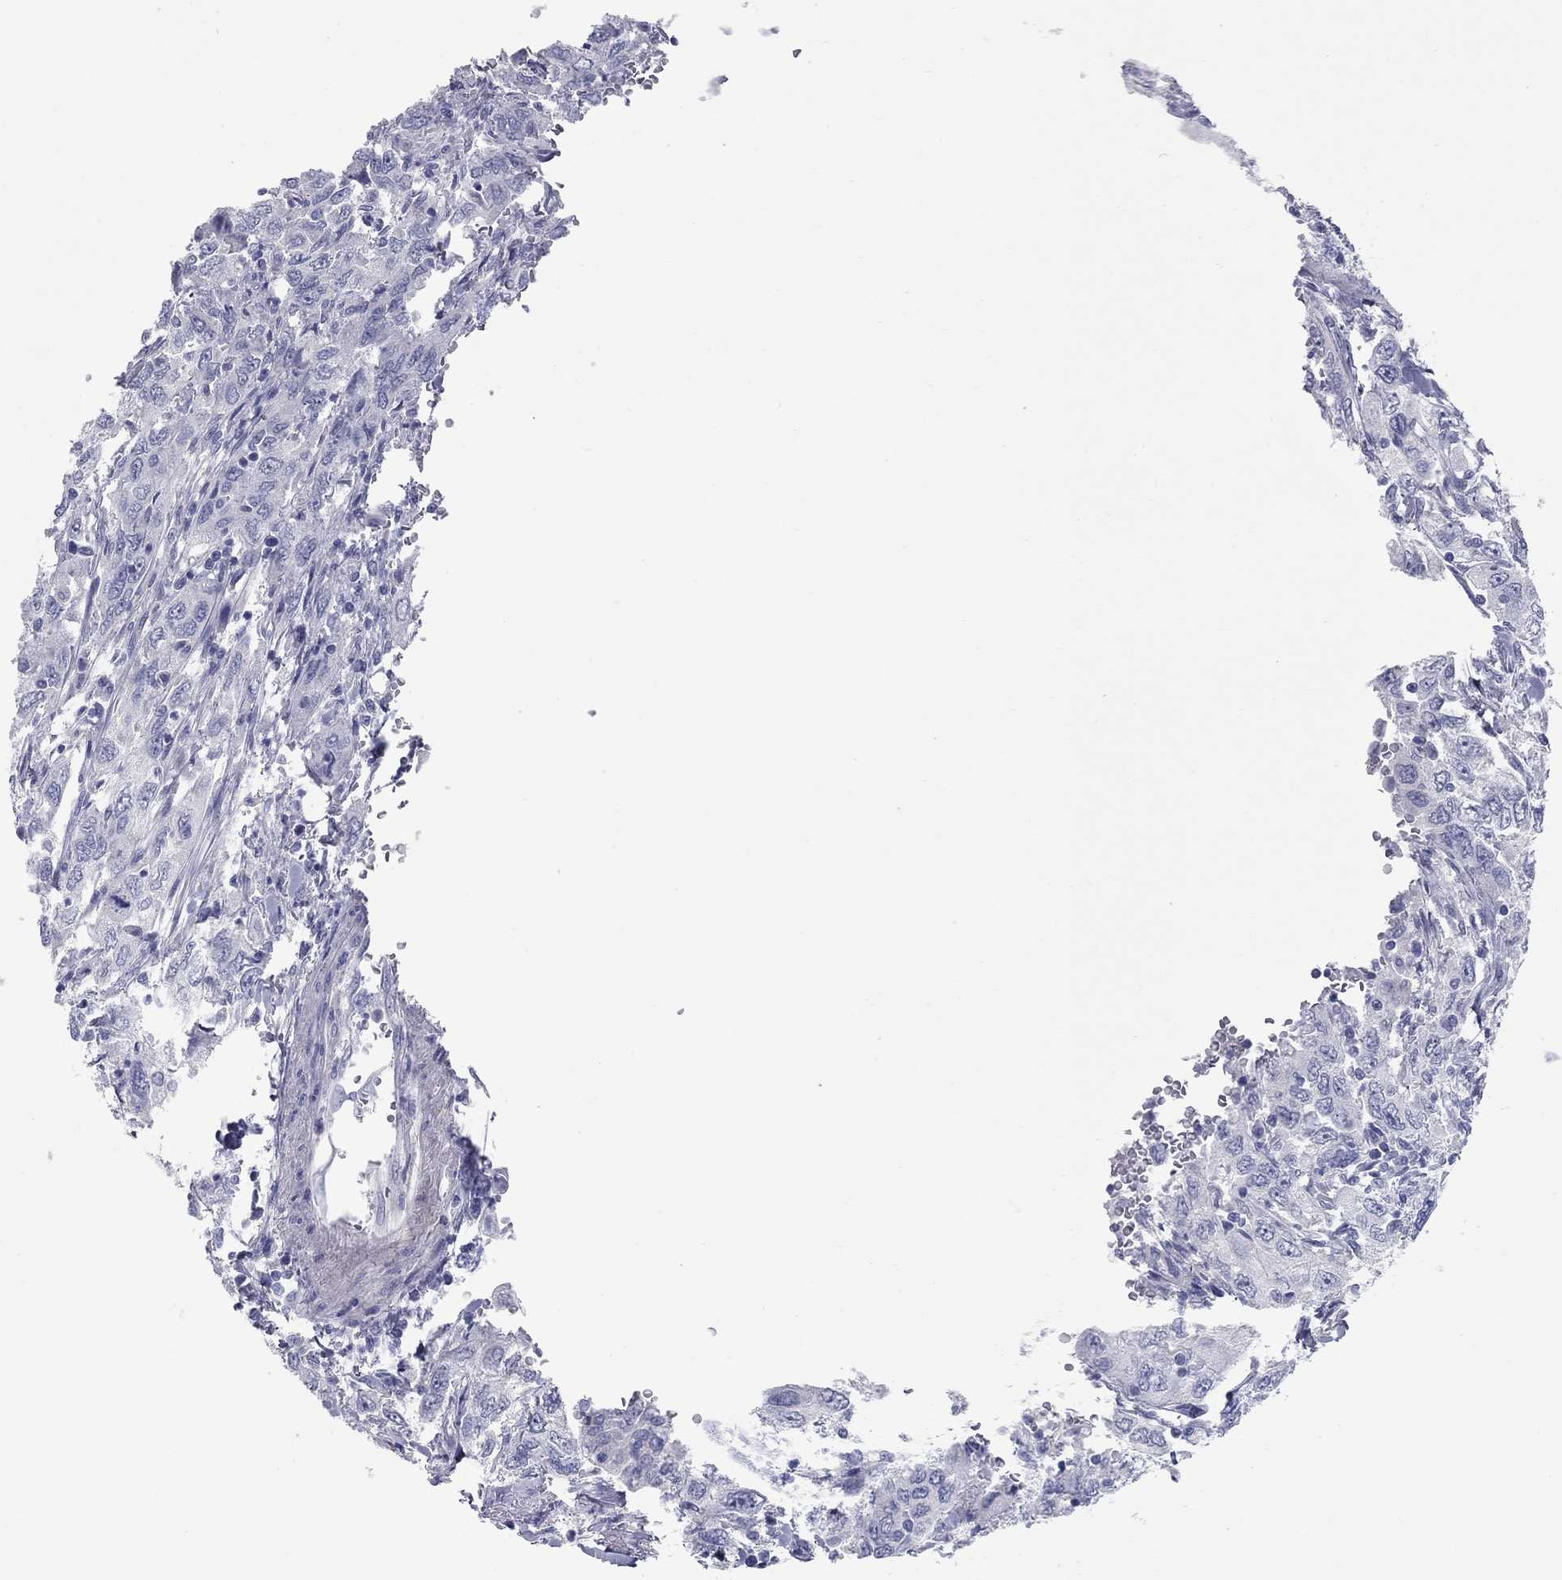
{"staining": {"intensity": "negative", "quantity": "none", "location": "none"}, "tissue": "urothelial cancer", "cell_type": "Tumor cells", "image_type": "cancer", "snomed": [{"axis": "morphology", "description": "Urothelial carcinoma, High grade"}, {"axis": "topography", "description": "Urinary bladder"}], "caption": "The photomicrograph exhibits no staining of tumor cells in urothelial cancer. The staining is performed using DAB brown chromogen with nuclei counter-stained in using hematoxylin.", "gene": "KIRREL2", "patient": {"sex": "male", "age": 76}}